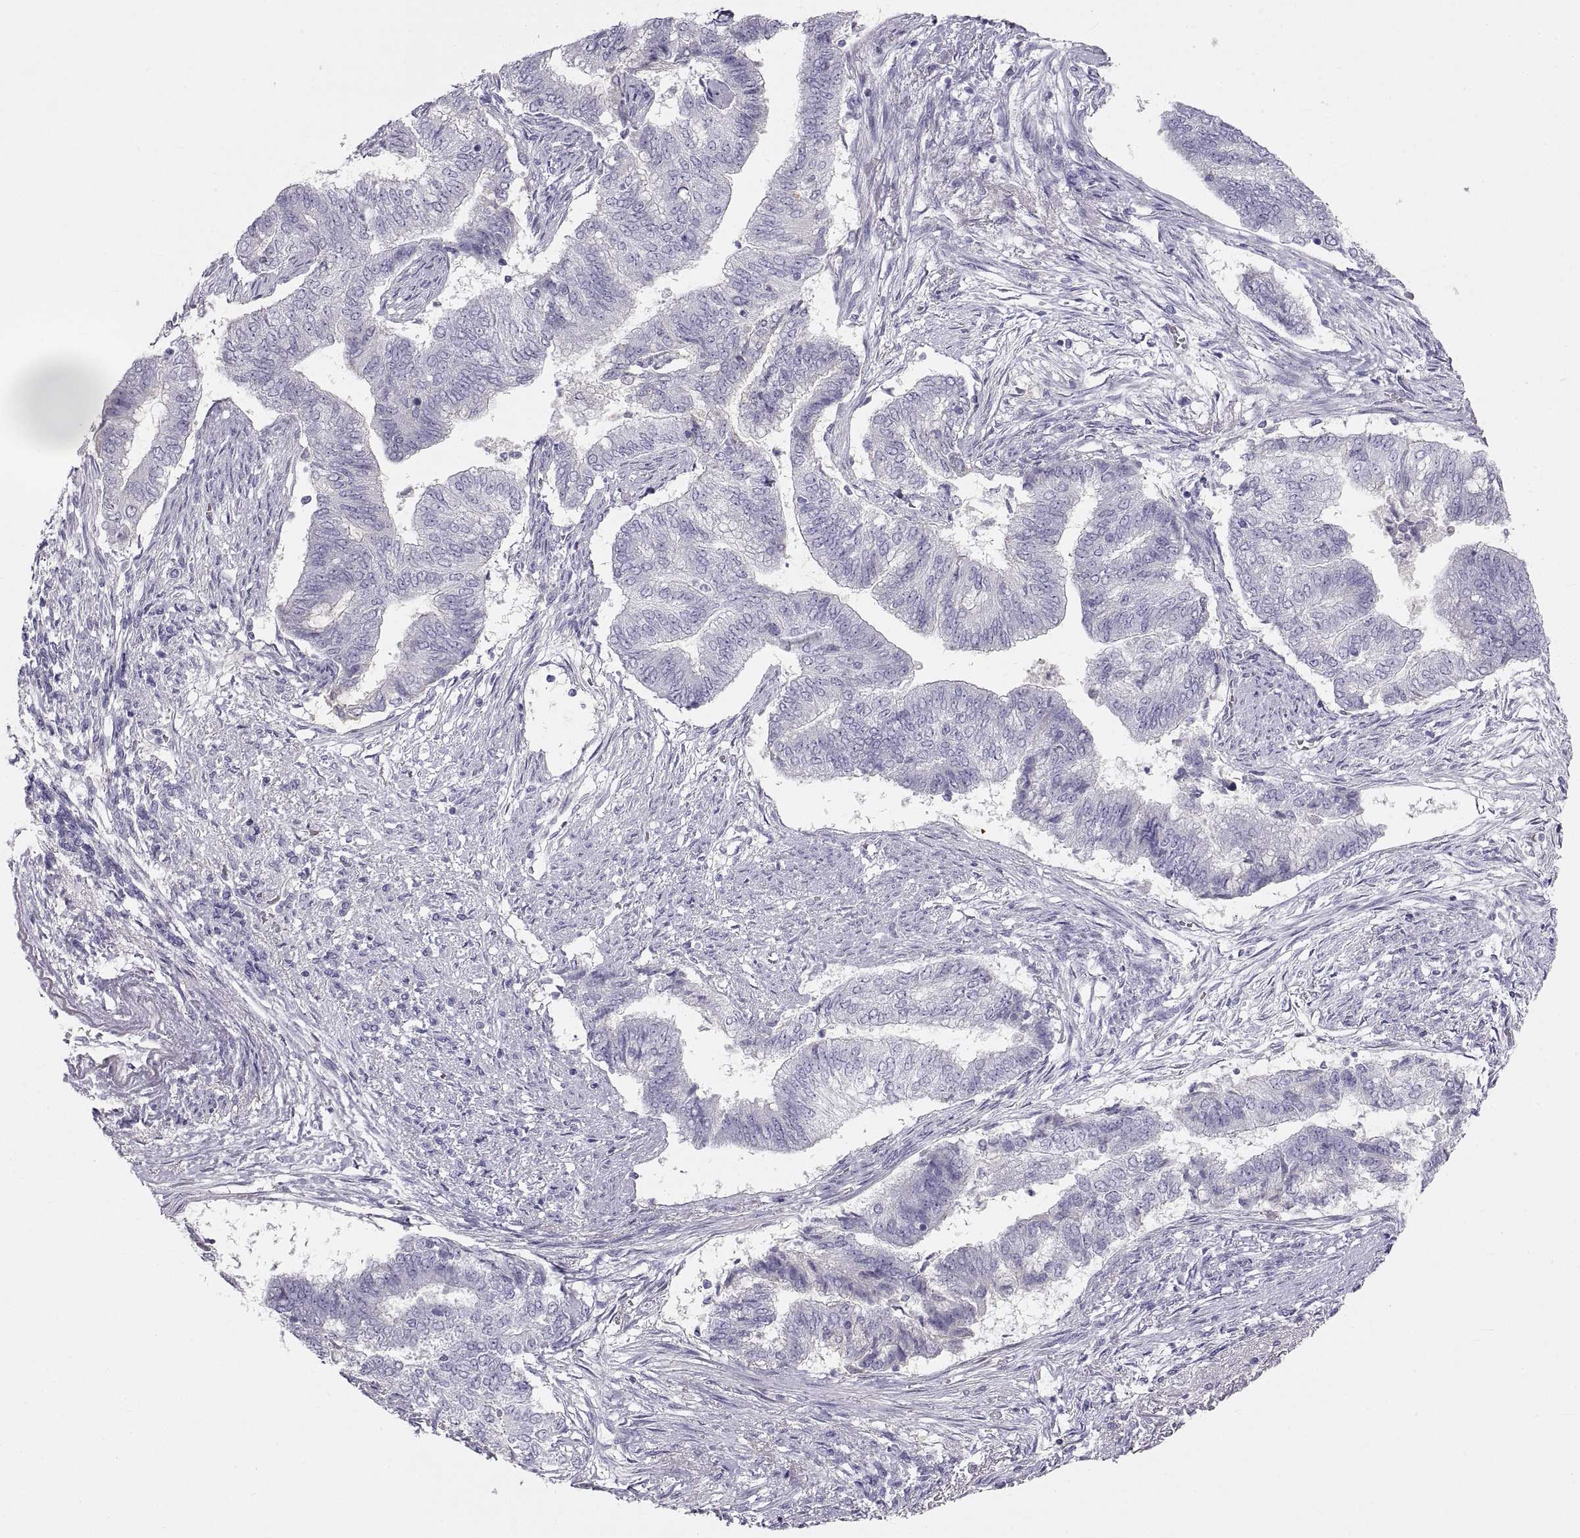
{"staining": {"intensity": "negative", "quantity": "none", "location": "none"}, "tissue": "endometrial cancer", "cell_type": "Tumor cells", "image_type": "cancer", "snomed": [{"axis": "morphology", "description": "Adenocarcinoma, NOS"}, {"axis": "topography", "description": "Endometrium"}], "caption": "The photomicrograph shows no staining of tumor cells in endometrial cancer (adenocarcinoma).", "gene": "CRYBB3", "patient": {"sex": "female", "age": 65}}